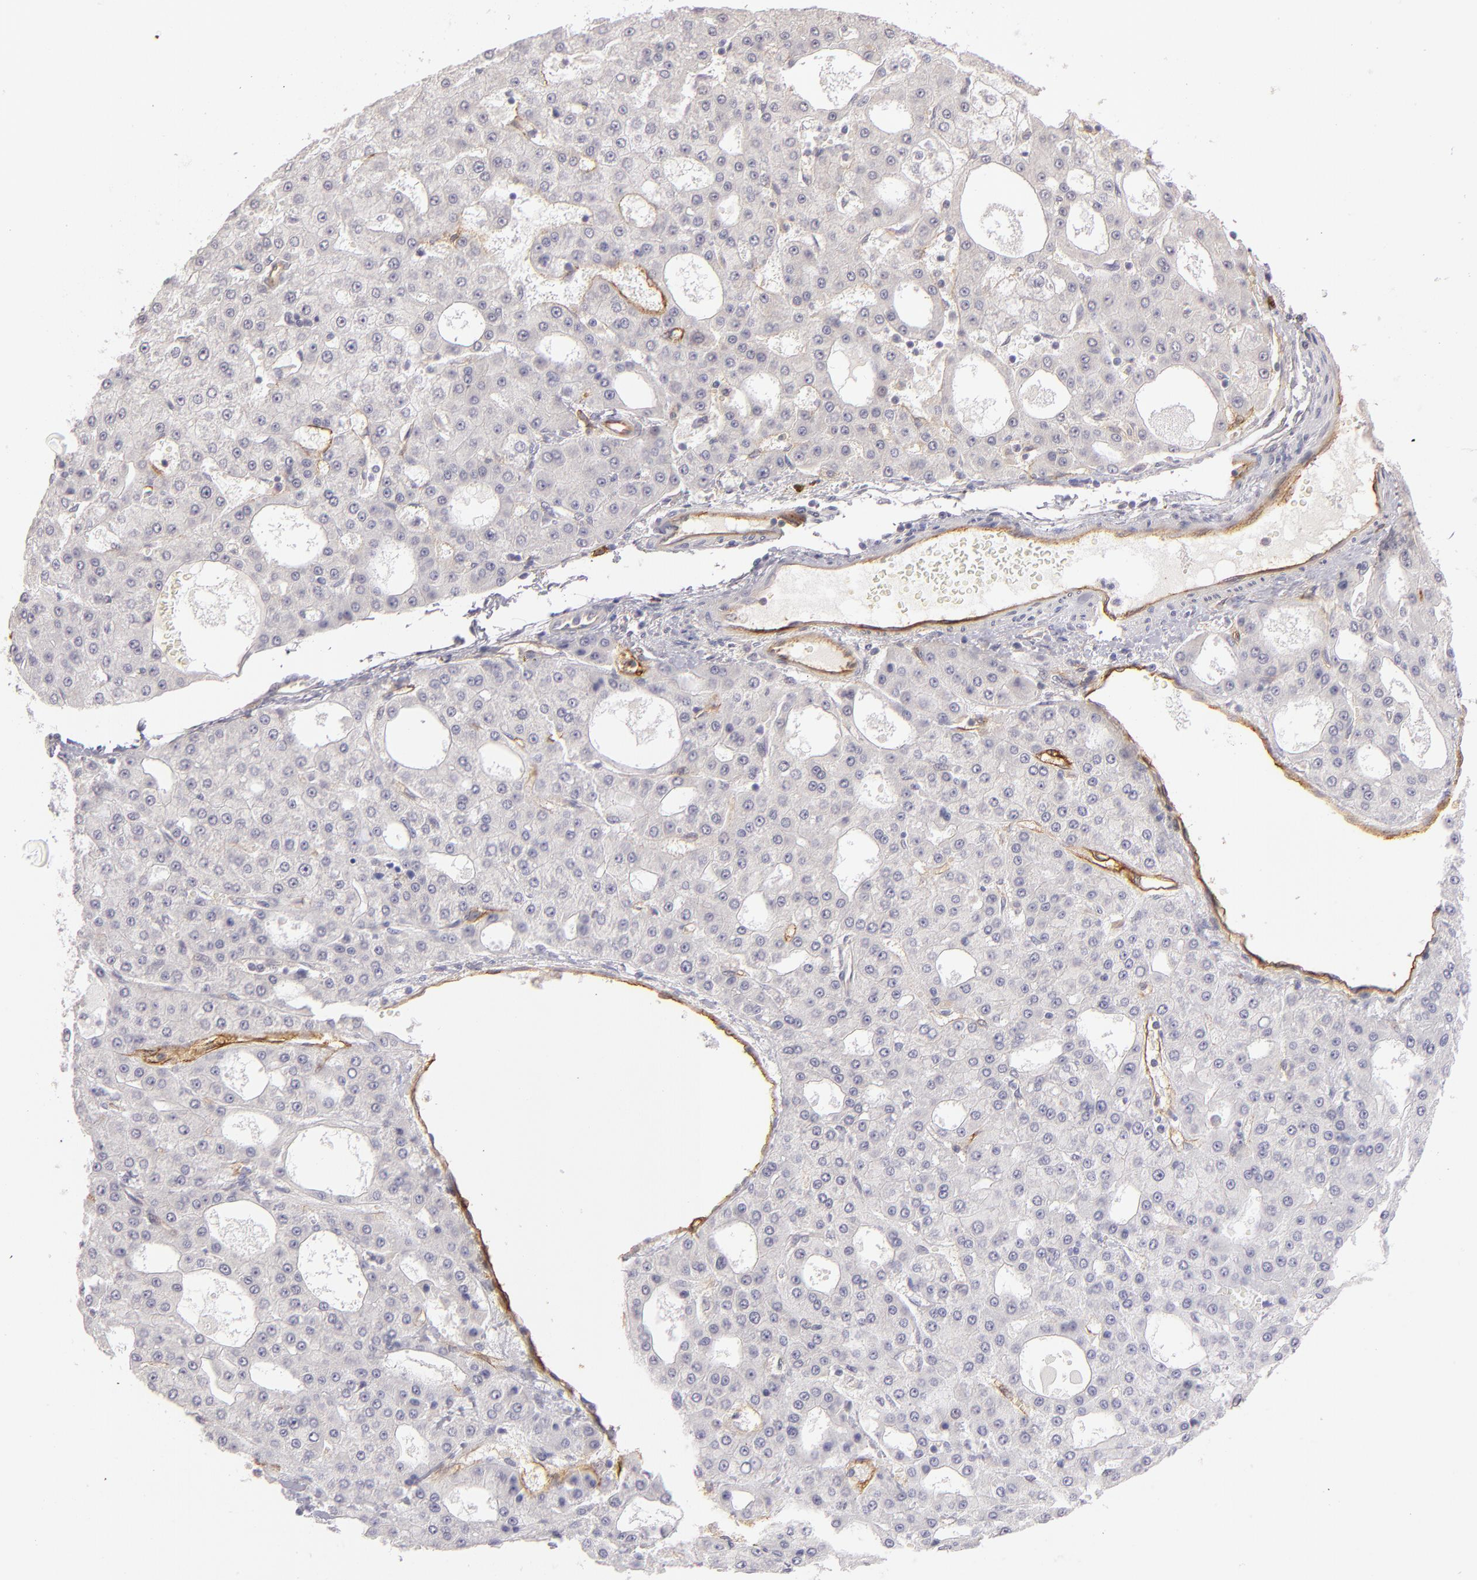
{"staining": {"intensity": "negative", "quantity": "none", "location": "none"}, "tissue": "liver cancer", "cell_type": "Tumor cells", "image_type": "cancer", "snomed": [{"axis": "morphology", "description": "Carcinoma, Hepatocellular, NOS"}, {"axis": "topography", "description": "Liver"}], "caption": "Tumor cells are negative for brown protein staining in liver cancer.", "gene": "THBD", "patient": {"sex": "male", "age": 47}}